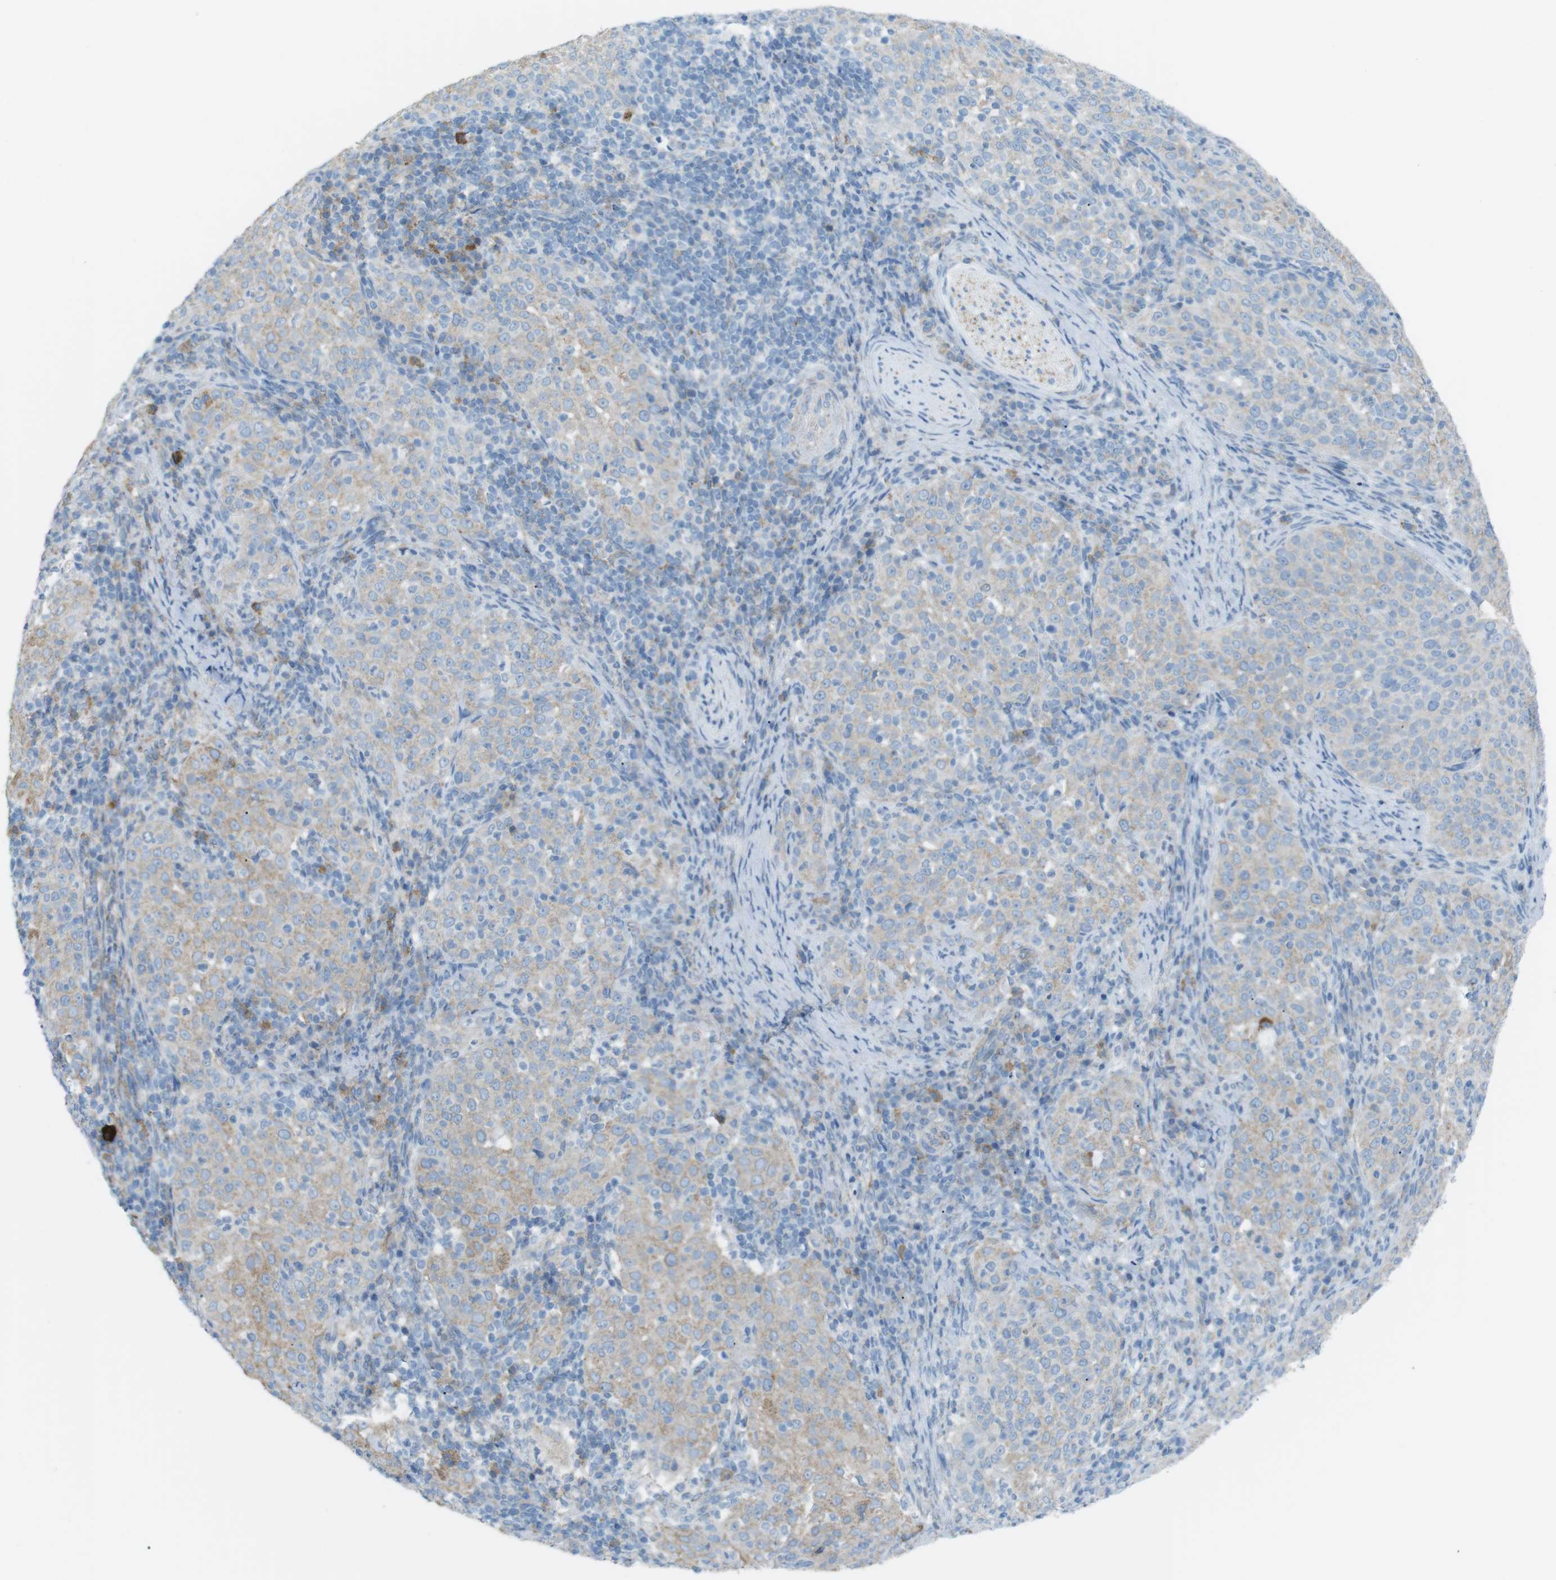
{"staining": {"intensity": "weak", "quantity": "25%-75%", "location": "cytoplasmic/membranous"}, "tissue": "cervical cancer", "cell_type": "Tumor cells", "image_type": "cancer", "snomed": [{"axis": "morphology", "description": "Squamous cell carcinoma, NOS"}, {"axis": "topography", "description": "Cervix"}], "caption": "Weak cytoplasmic/membranous positivity is appreciated in about 25%-75% of tumor cells in squamous cell carcinoma (cervical).", "gene": "VAMP1", "patient": {"sex": "female", "age": 51}}